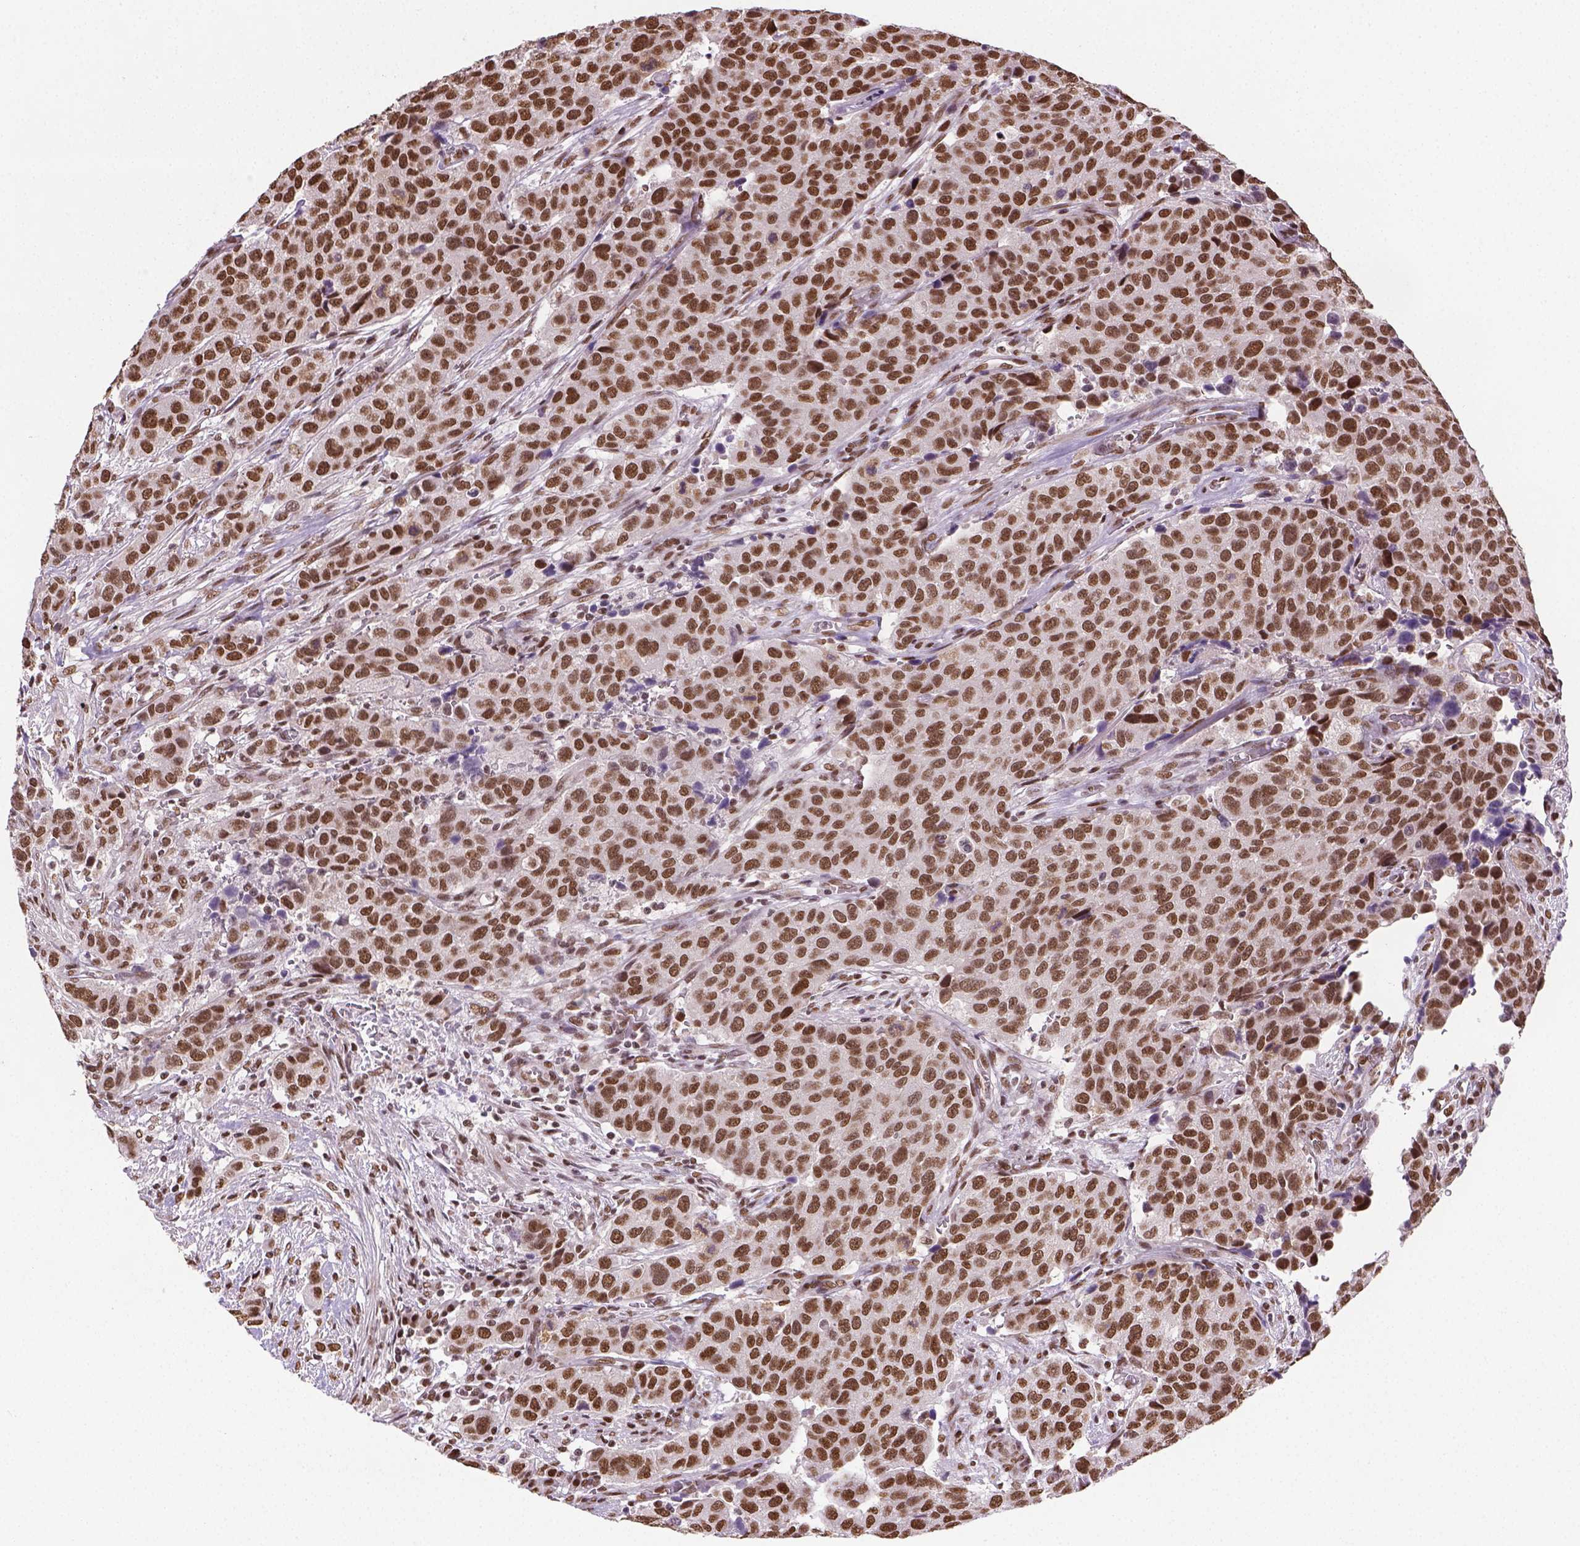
{"staining": {"intensity": "moderate", "quantity": ">75%", "location": "nuclear"}, "tissue": "urothelial cancer", "cell_type": "Tumor cells", "image_type": "cancer", "snomed": [{"axis": "morphology", "description": "Urothelial carcinoma, High grade"}, {"axis": "topography", "description": "Urinary bladder"}], "caption": "A histopathology image of urothelial cancer stained for a protein displays moderate nuclear brown staining in tumor cells.", "gene": "FANCE", "patient": {"sex": "female", "age": 58}}